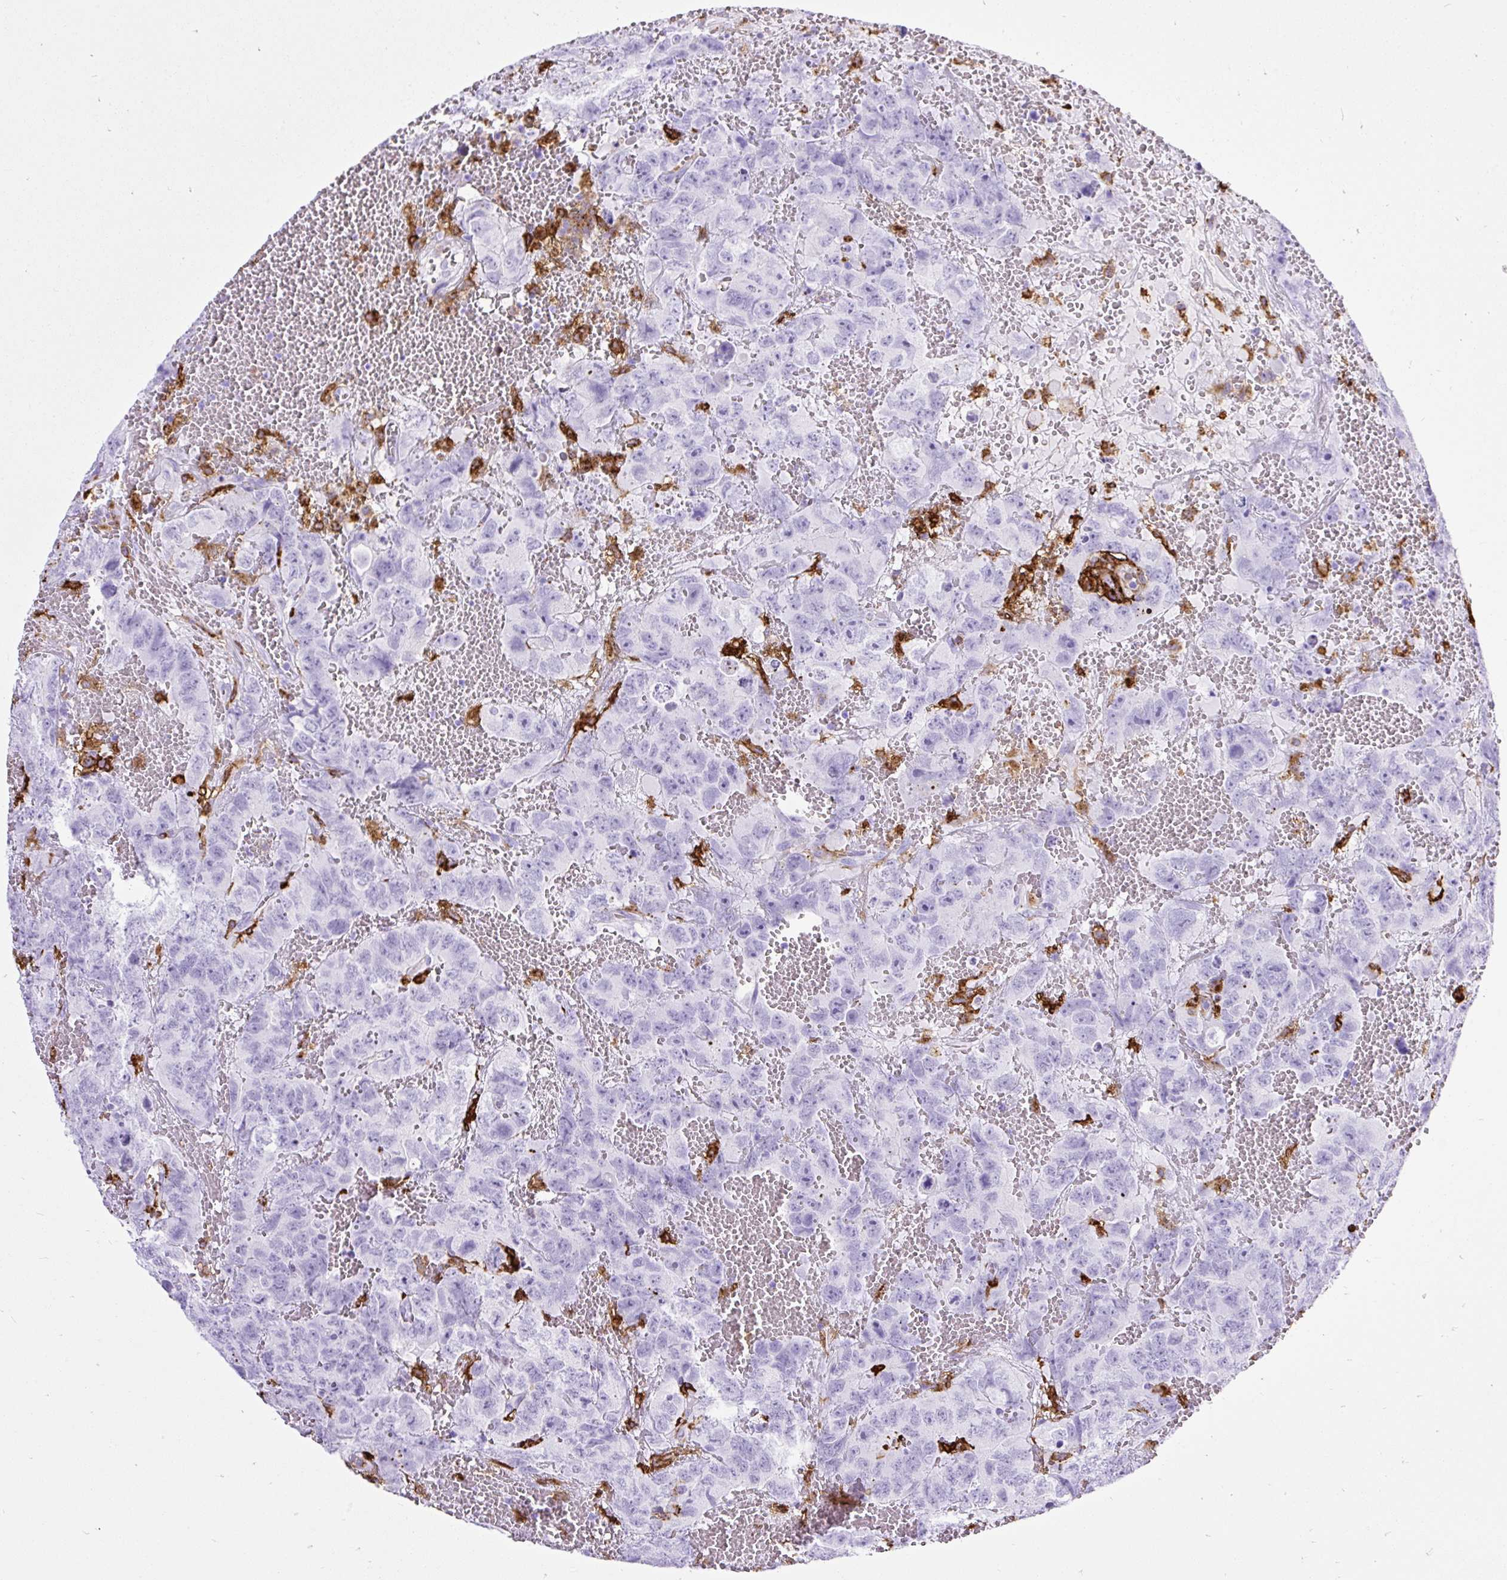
{"staining": {"intensity": "negative", "quantity": "none", "location": "none"}, "tissue": "testis cancer", "cell_type": "Tumor cells", "image_type": "cancer", "snomed": [{"axis": "morphology", "description": "Carcinoma, Embryonal, NOS"}, {"axis": "topography", "description": "Testis"}], "caption": "High power microscopy histopathology image of an immunohistochemistry image of embryonal carcinoma (testis), revealing no significant expression in tumor cells.", "gene": "HLA-DRA", "patient": {"sex": "male", "age": 45}}